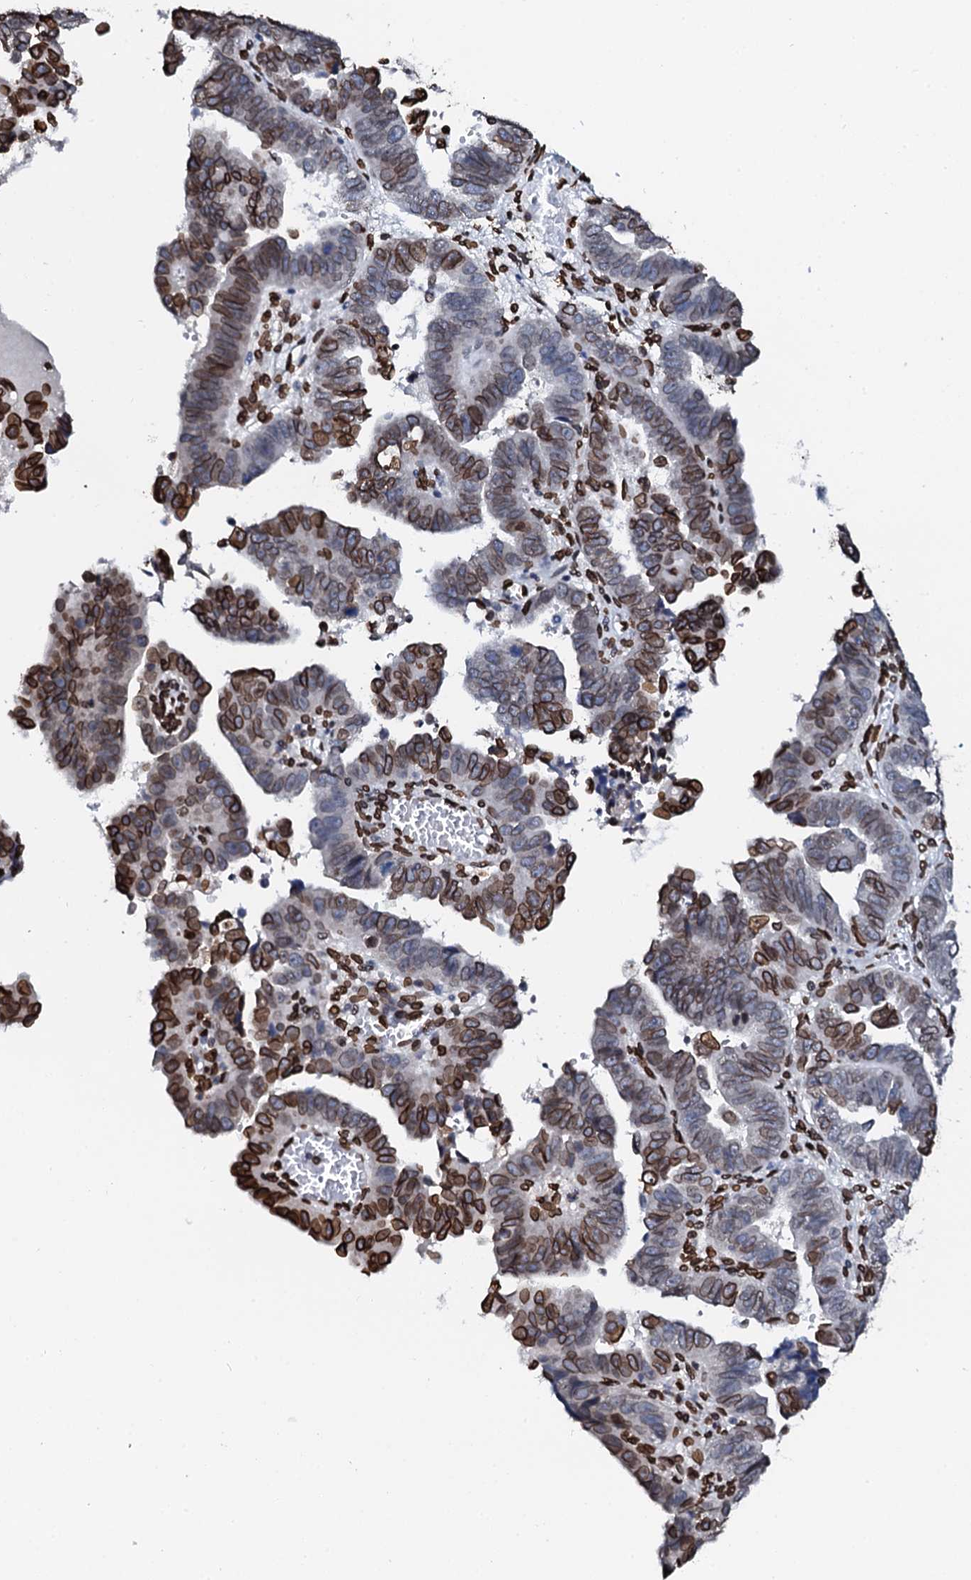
{"staining": {"intensity": "strong", "quantity": ">75%", "location": "cytoplasmic/membranous,nuclear"}, "tissue": "endometrial cancer", "cell_type": "Tumor cells", "image_type": "cancer", "snomed": [{"axis": "morphology", "description": "Adenocarcinoma, NOS"}, {"axis": "topography", "description": "Endometrium"}], "caption": "Immunohistochemical staining of human endometrial cancer displays strong cytoplasmic/membranous and nuclear protein positivity in about >75% of tumor cells. (Stains: DAB (3,3'-diaminobenzidine) in brown, nuclei in blue, Microscopy: brightfield microscopy at high magnification).", "gene": "KATNAL2", "patient": {"sex": "female", "age": 75}}